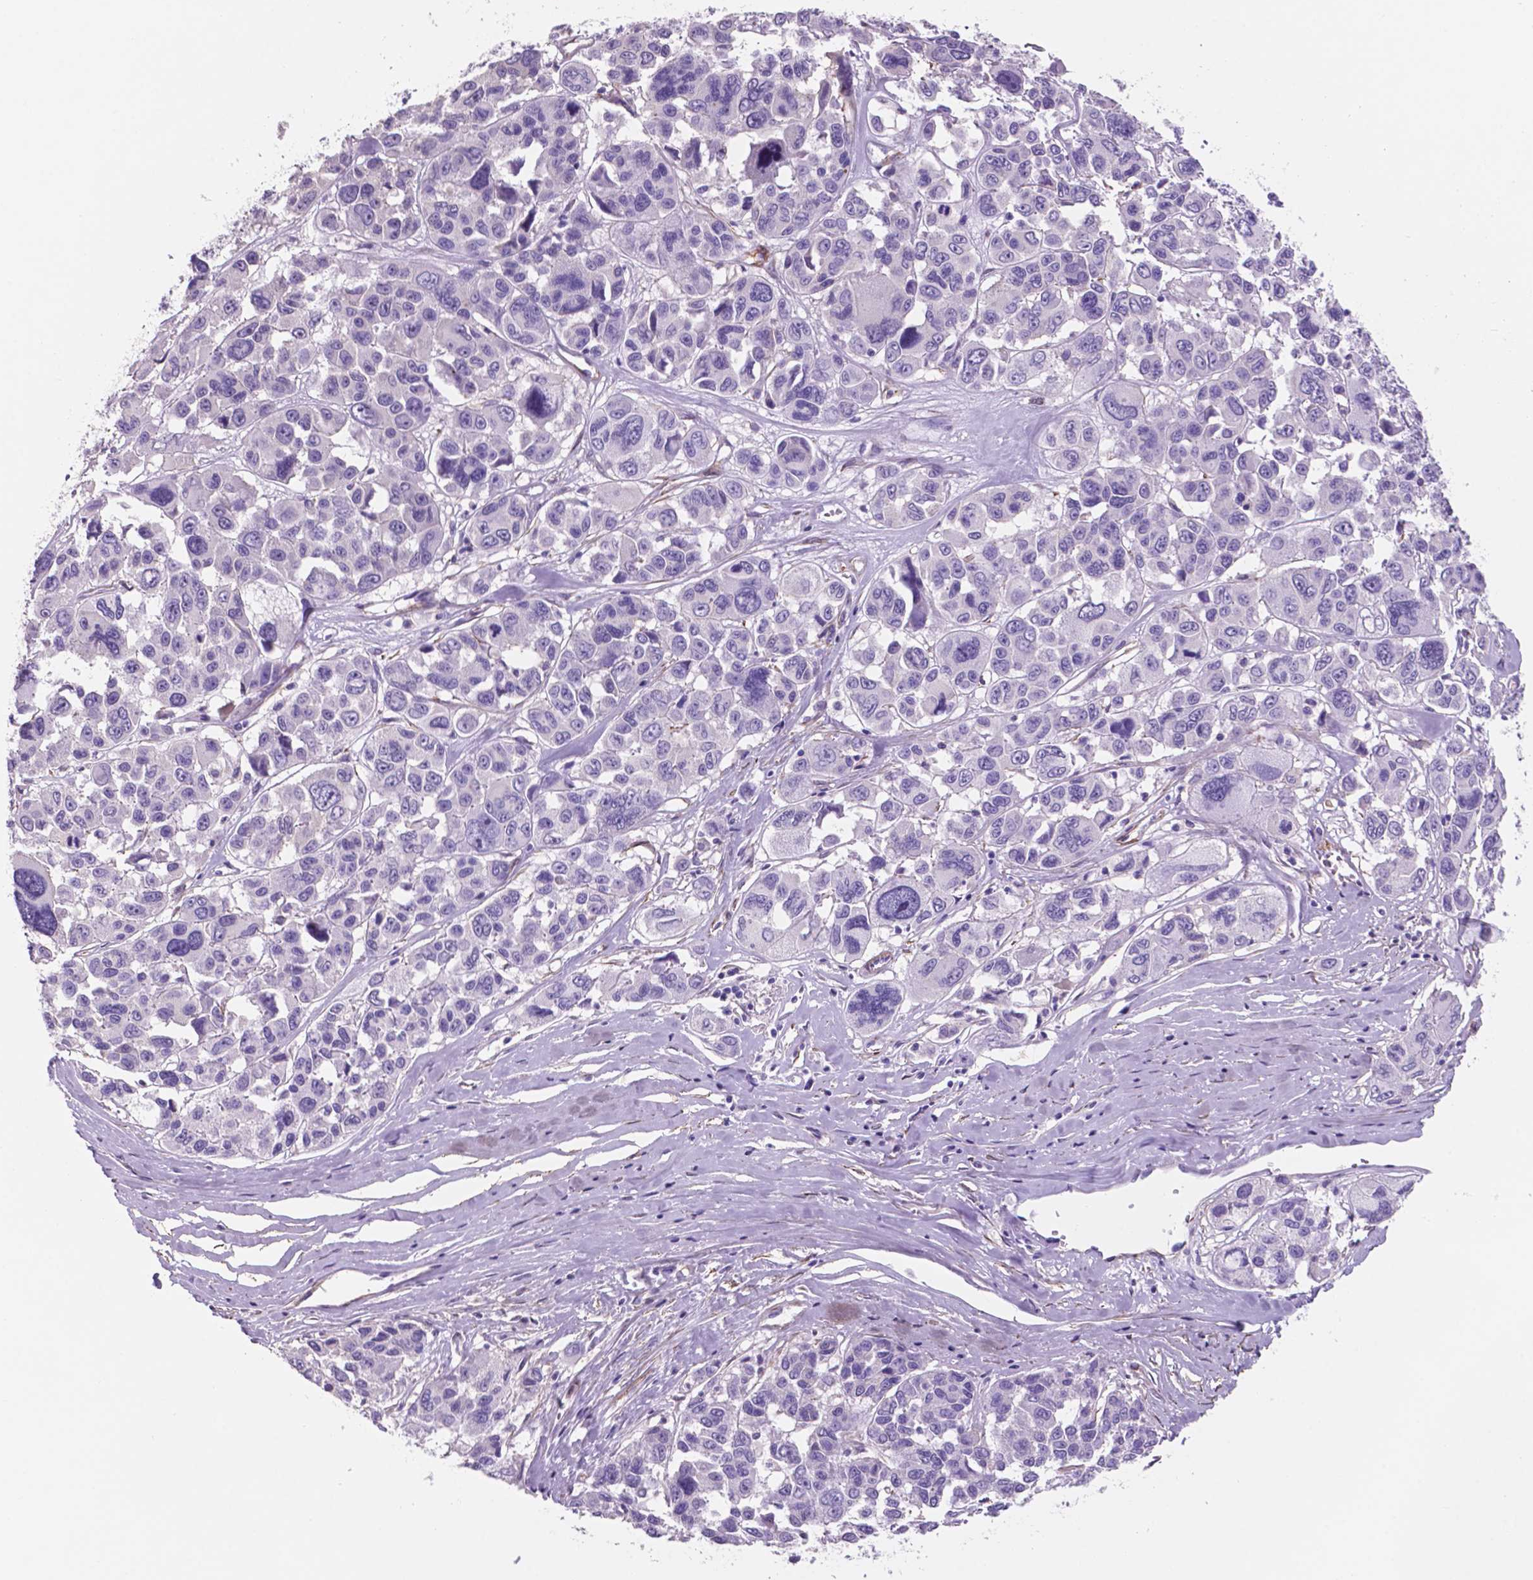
{"staining": {"intensity": "negative", "quantity": "none", "location": "none"}, "tissue": "melanoma", "cell_type": "Tumor cells", "image_type": "cancer", "snomed": [{"axis": "morphology", "description": "Malignant melanoma, NOS"}, {"axis": "topography", "description": "Skin"}], "caption": "High power microscopy image of an immunohistochemistry histopathology image of melanoma, revealing no significant expression in tumor cells.", "gene": "TOR2A", "patient": {"sex": "female", "age": 66}}